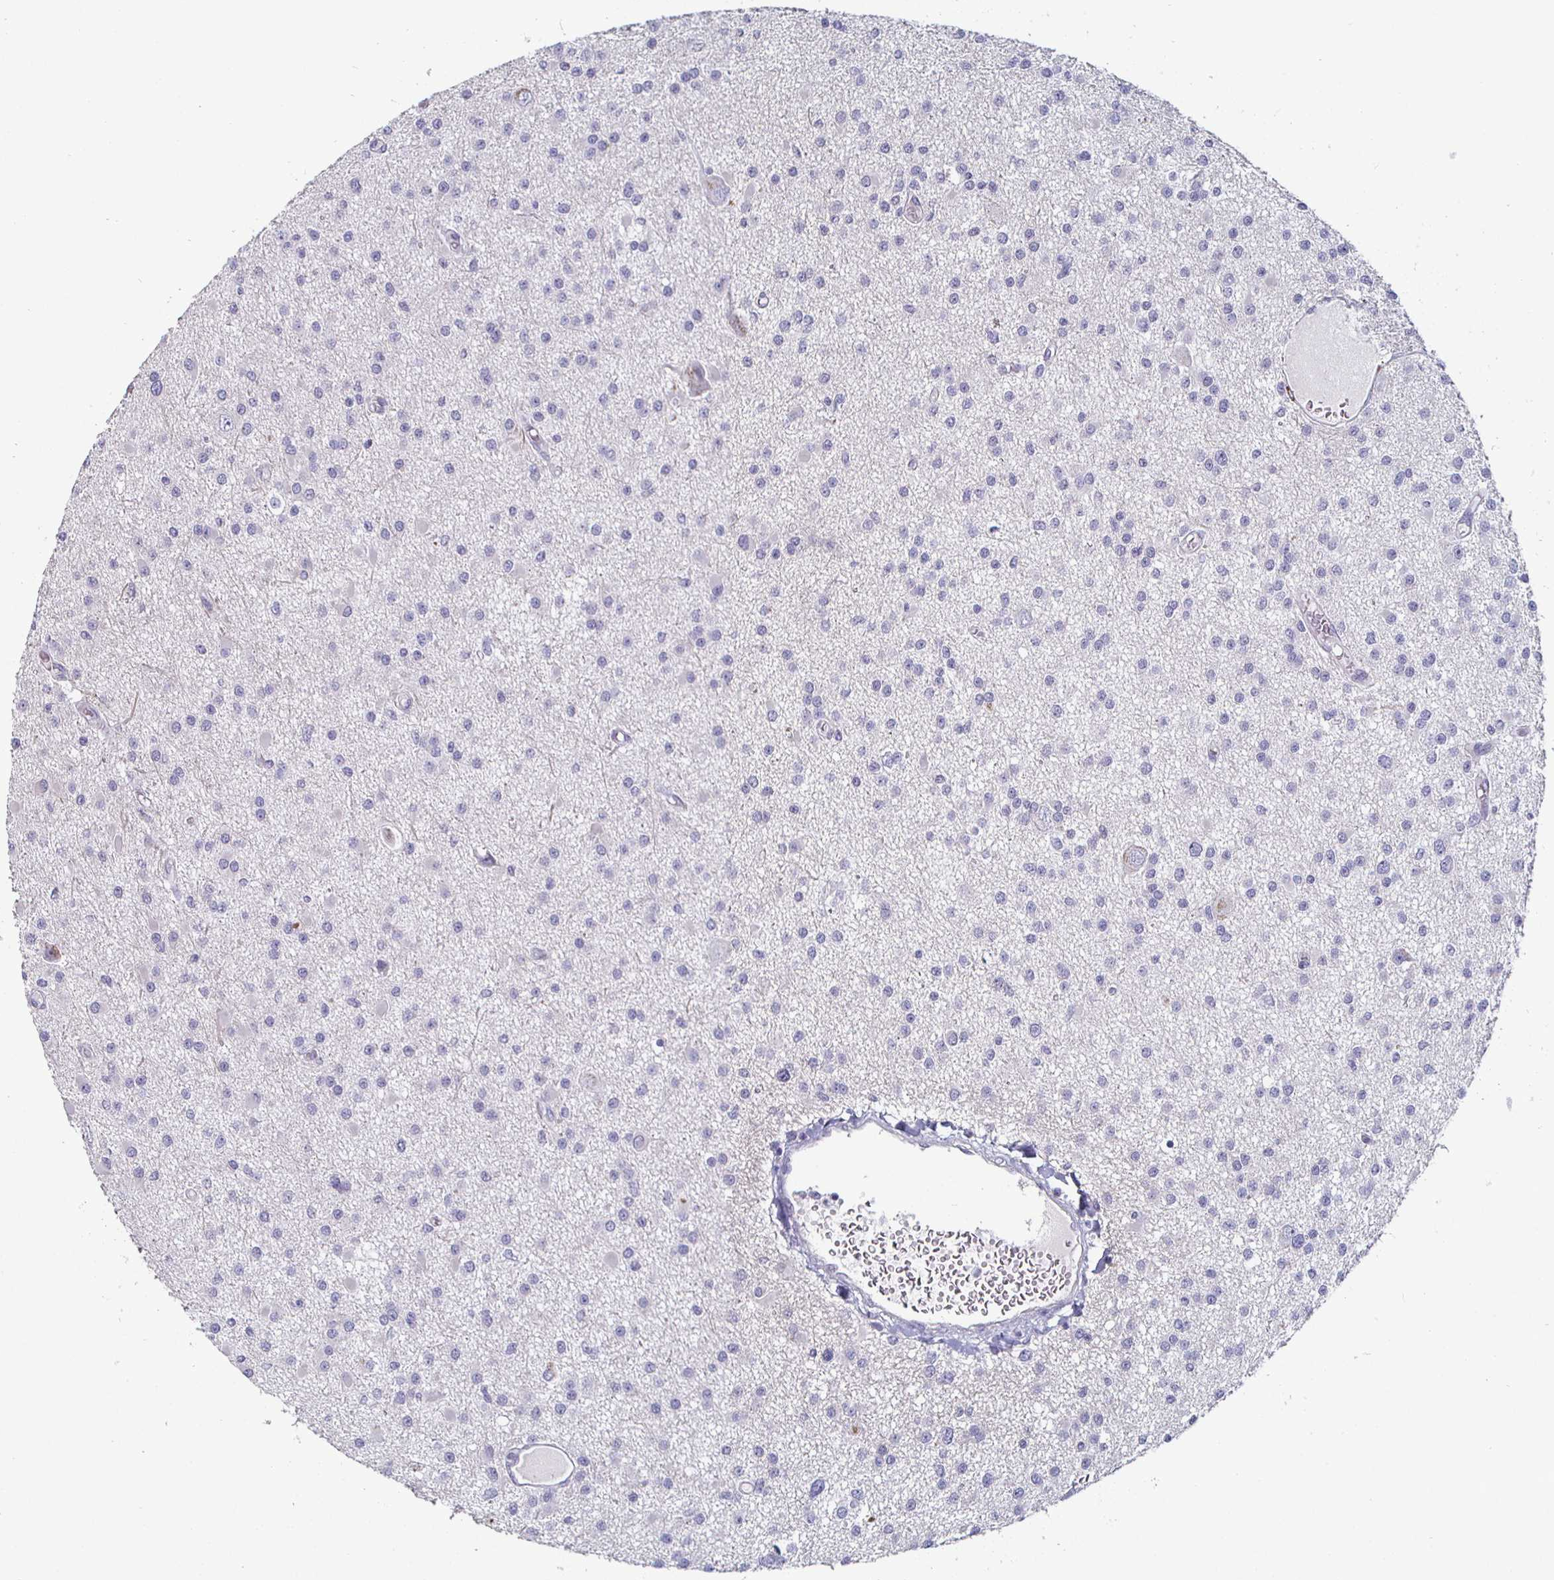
{"staining": {"intensity": "negative", "quantity": "none", "location": "none"}, "tissue": "glioma", "cell_type": "Tumor cells", "image_type": "cancer", "snomed": [{"axis": "morphology", "description": "Glioma, malignant, High grade"}, {"axis": "topography", "description": "Brain"}], "caption": "Tumor cells show no significant positivity in glioma. Brightfield microscopy of immunohistochemistry stained with DAB (brown) and hematoxylin (blue), captured at high magnification.", "gene": "ENPP1", "patient": {"sex": "male", "age": 54}}